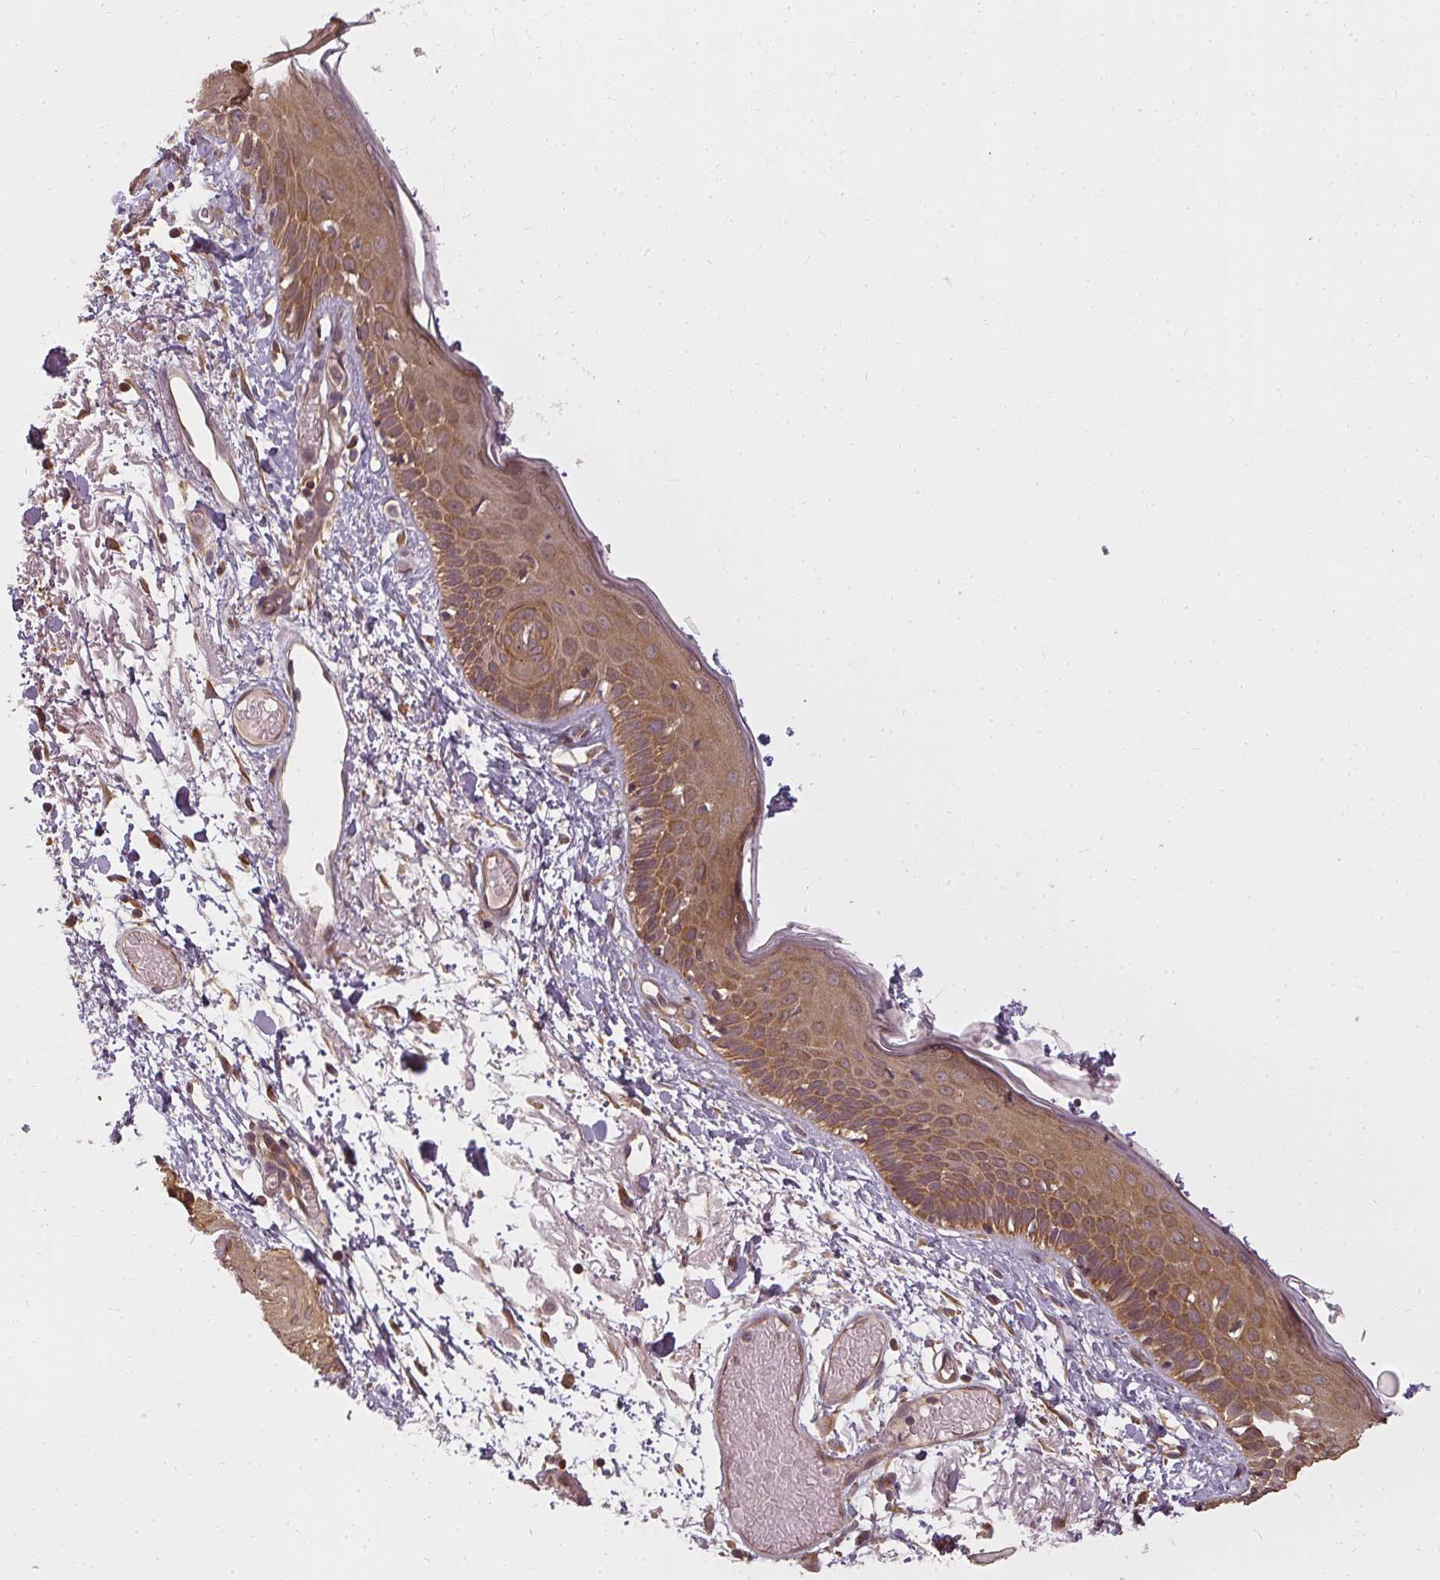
{"staining": {"intensity": "moderate", "quantity": ">75%", "location": "cytoplasmic/membranous"}, "tissue": "skin", "cell_type": "Fibroblasts", "image_type": "normal", "snomed": [{"axis": "morphology", "description": "Normal tissue, NOS"}, {"axis": "topography", "description": "Skin"}], "caption": "Protein expression analysis of unremarkable human skin reveals moderate cytoplasmic/membranous positivity in approximately >75% of fibroblasts. Ihc stains the protein of interest in brown and the nuclei are stained blue.", "gene": "RPL24", "patient": {"sex": "male", "age": 79}}